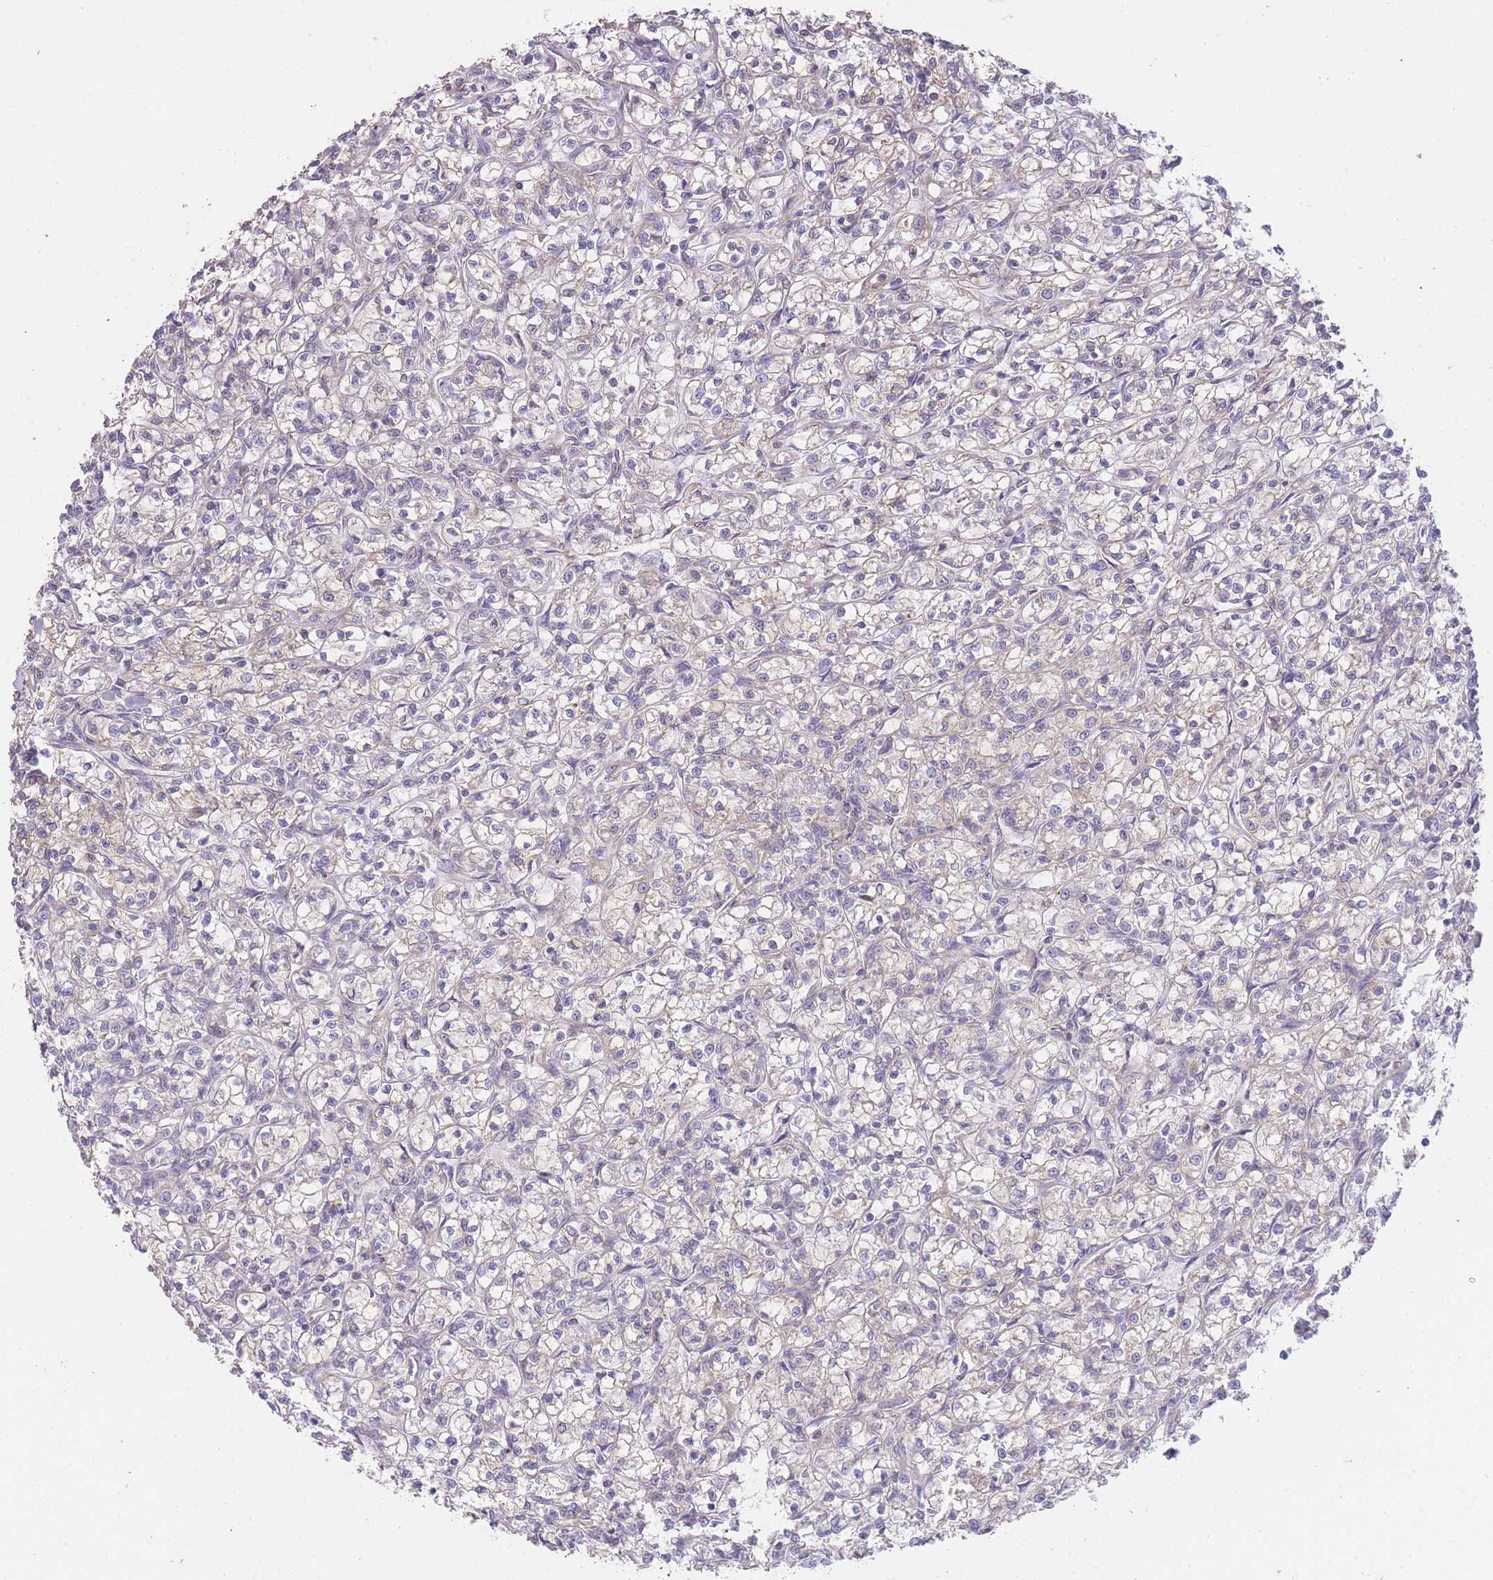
{"staining": {"intensity": "weak", "quantity": "25%-75%", "location": "cytoplasmic/membranous"}, "tissue": "renal cancer", "cell_type": "Tumor cells", "image_type": "cancer", "snomed": [{"axis": "morphology", "description": "Adenocarcinoma, NOS"}, {"axis": "topography", "description": "Kidney"}], "caption": "A high-resolution image shows immunohistochemistry (IHC) staining of renal cancer, which exhibits weak cytoplasmic/membranous expression in approximately 25%-75% of tumor cells.", "gene": "CTBP1", "patient": {"sex": "female", "age": 59}}